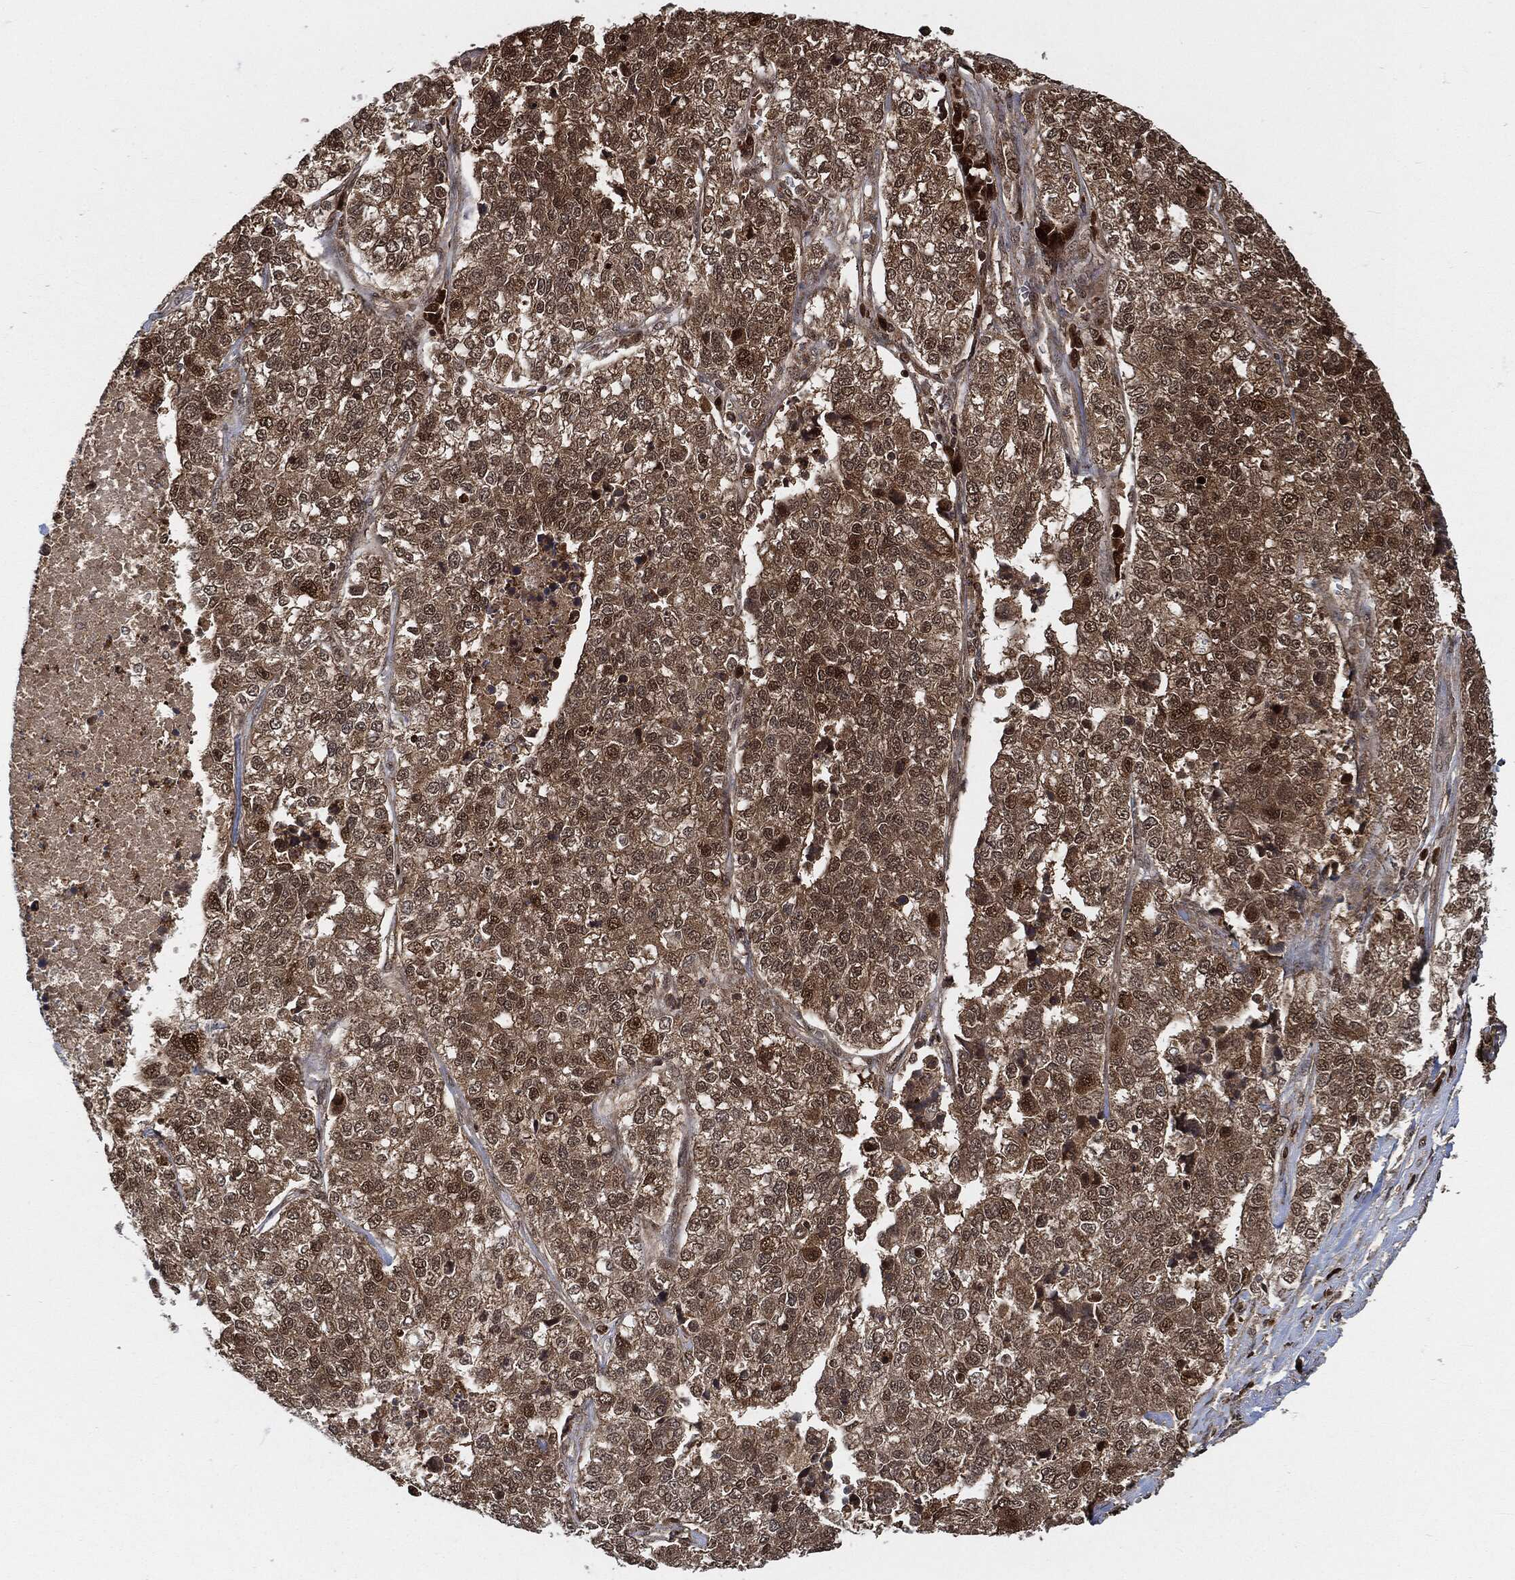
{"staining": {"intensity": "moderate", "quantity": "<25%", "location": "cytoplasmic/membranous,nuclear"}, "tissue": "lung cancer", "cell_type": "Tumor cells", "image_type": "cancer", "snomed": [{"axis": "morphology", "description": "Adenocarcinoma, NOS"}, {"axis": "topography", "description": "Lung"}], "caption": "DAB (3,3'-diaminobenzidine) immunohistochemical staining of human lung adenocarcinoma reveals moderate cytoplasmic/membranous and nuclear protein positivity in approximately <25% of tumor cells.", "gene": "CUTA", "patient": {"sex": "male", "age": 49}}